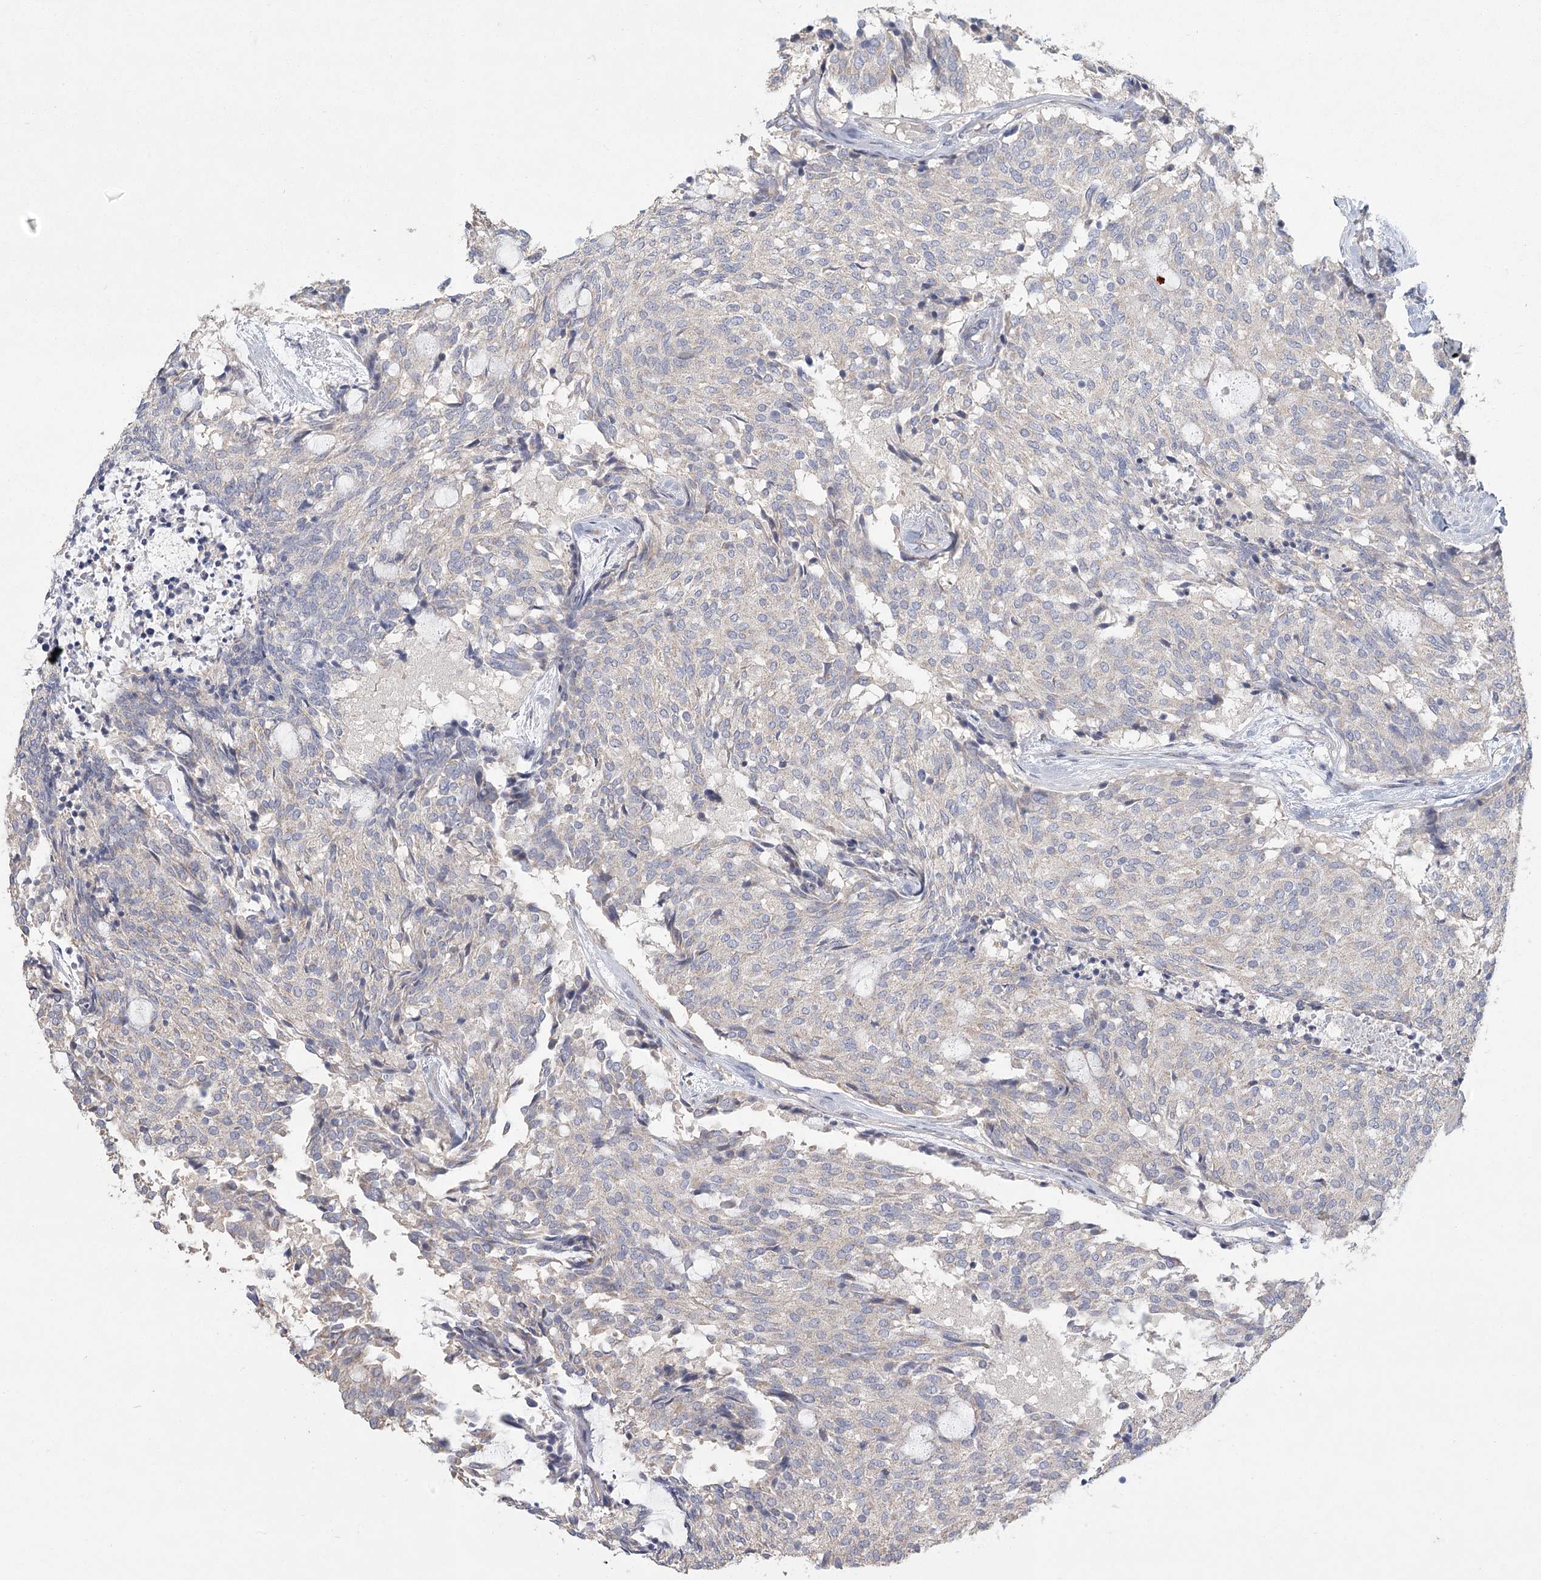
{"staining": {"intensity": "negative", "quantity": "none", "location": "none"}, "tissue": "carcinoid", "cell_type": "Tumor cells", "image_type": "cancer", "snomed": [{"axis": "morphology", "description": "Carcinoid, malignant, NOS"}, {"axis": "topography", "description": "Pancreas"}], "caption": "Immunohistochemistry of malignant carcinoid exhibits no staining in tumor cells.", "gene": "CNTLN", "patient": {"sex": "female", "age": 54}}